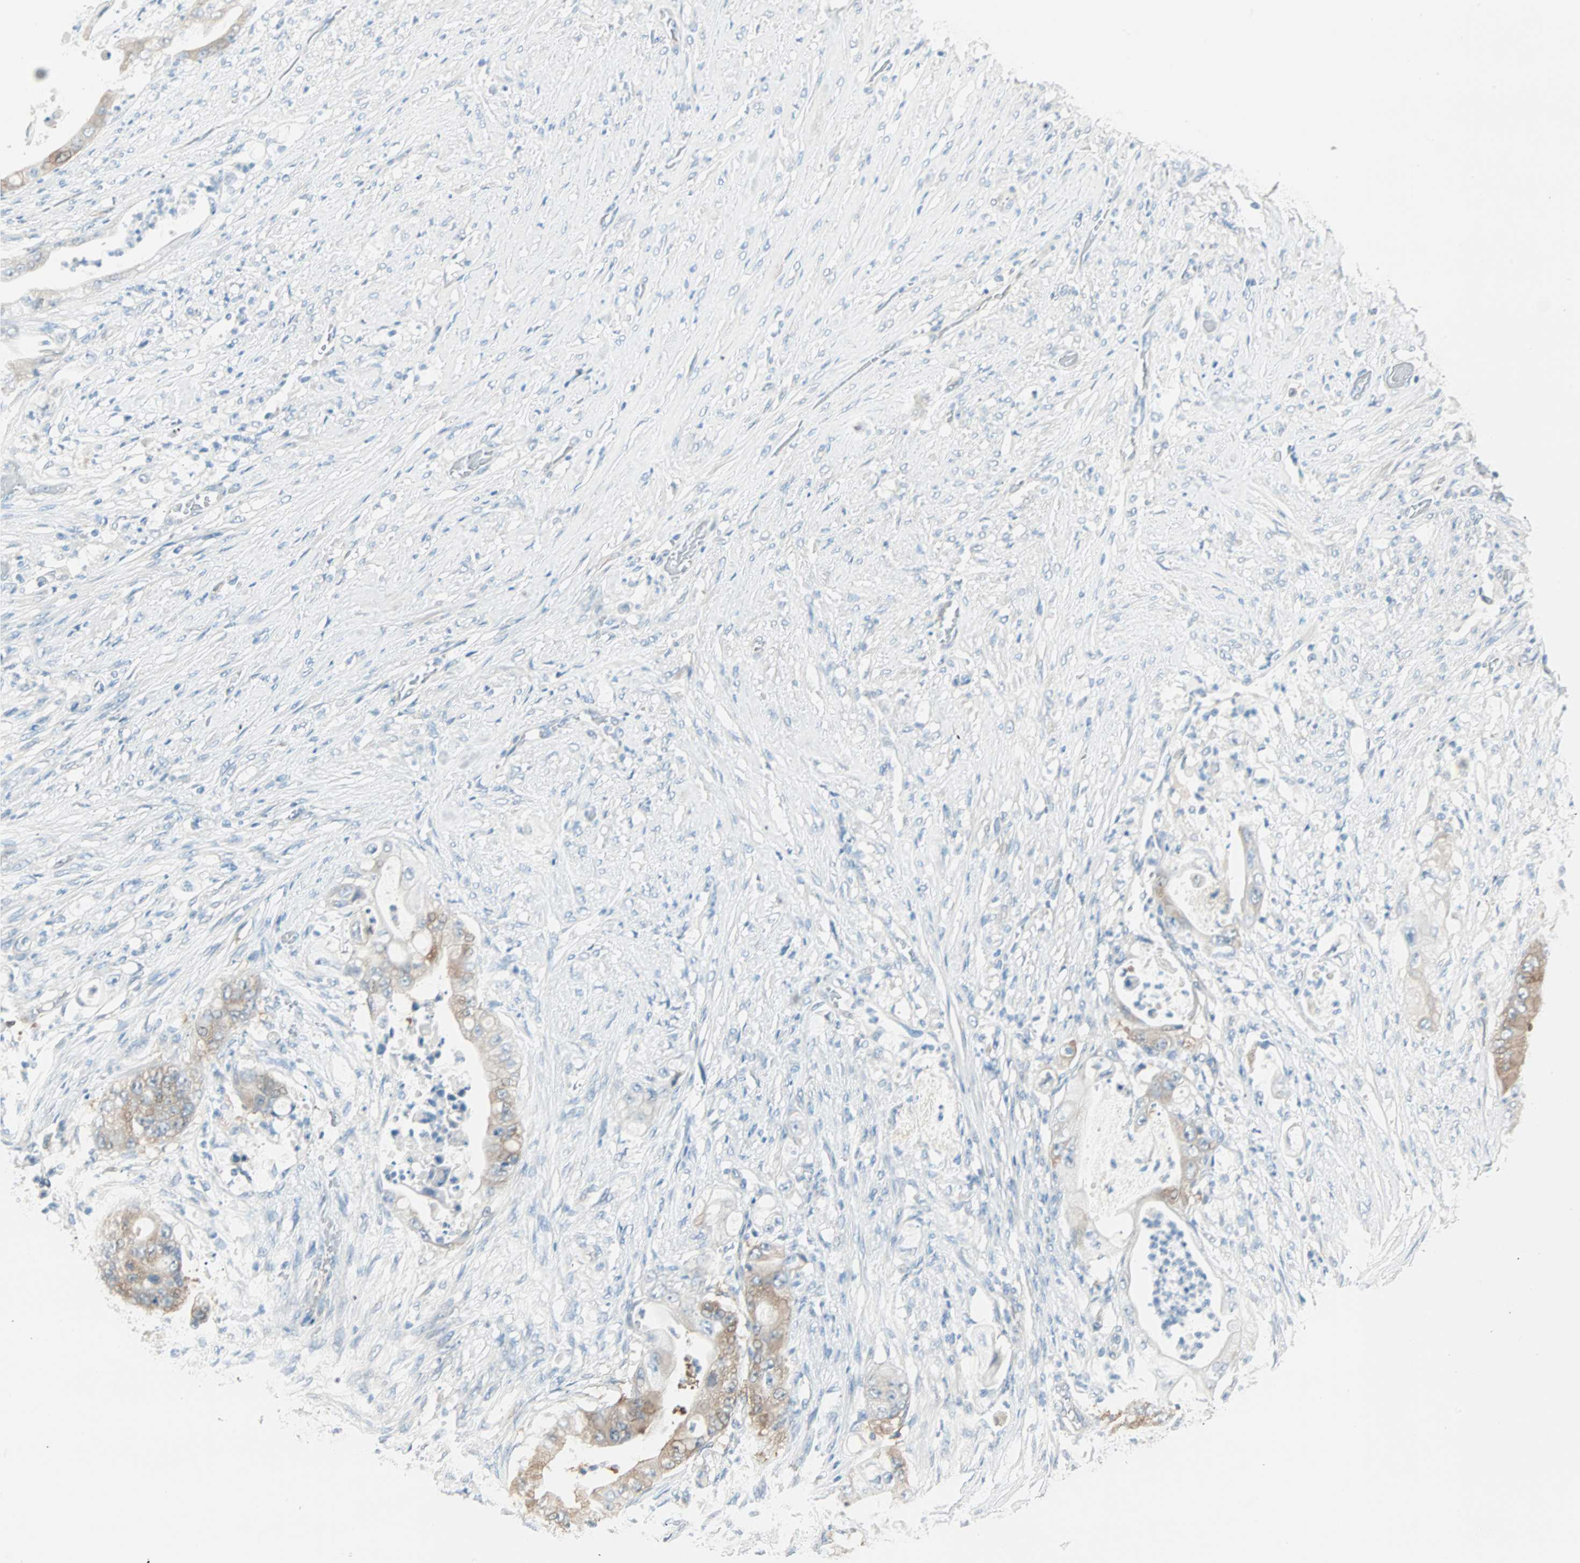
{"staining": {"intensity": "moderate", "quantity": ">75%", "location": "cytoplasmic/membranous"}, "tissue": "stomach cancer", "cell_type": "Tumor cells", "image_type": "cancer", "snomed": [{"axis": "morphology", "description": "Adenocarcinoma, NOS"}, {"axis": "topography", "description": "Stomach"}], "caption": "Moderate cytoplasmic/membranous staining is present in approximately >75% of tumor cells in stomach cancer. The protein is shown in brown color, while the nuclei are stained blue.", "gene": "ATF6", "patient": {"sex": "female", "age": 73}}